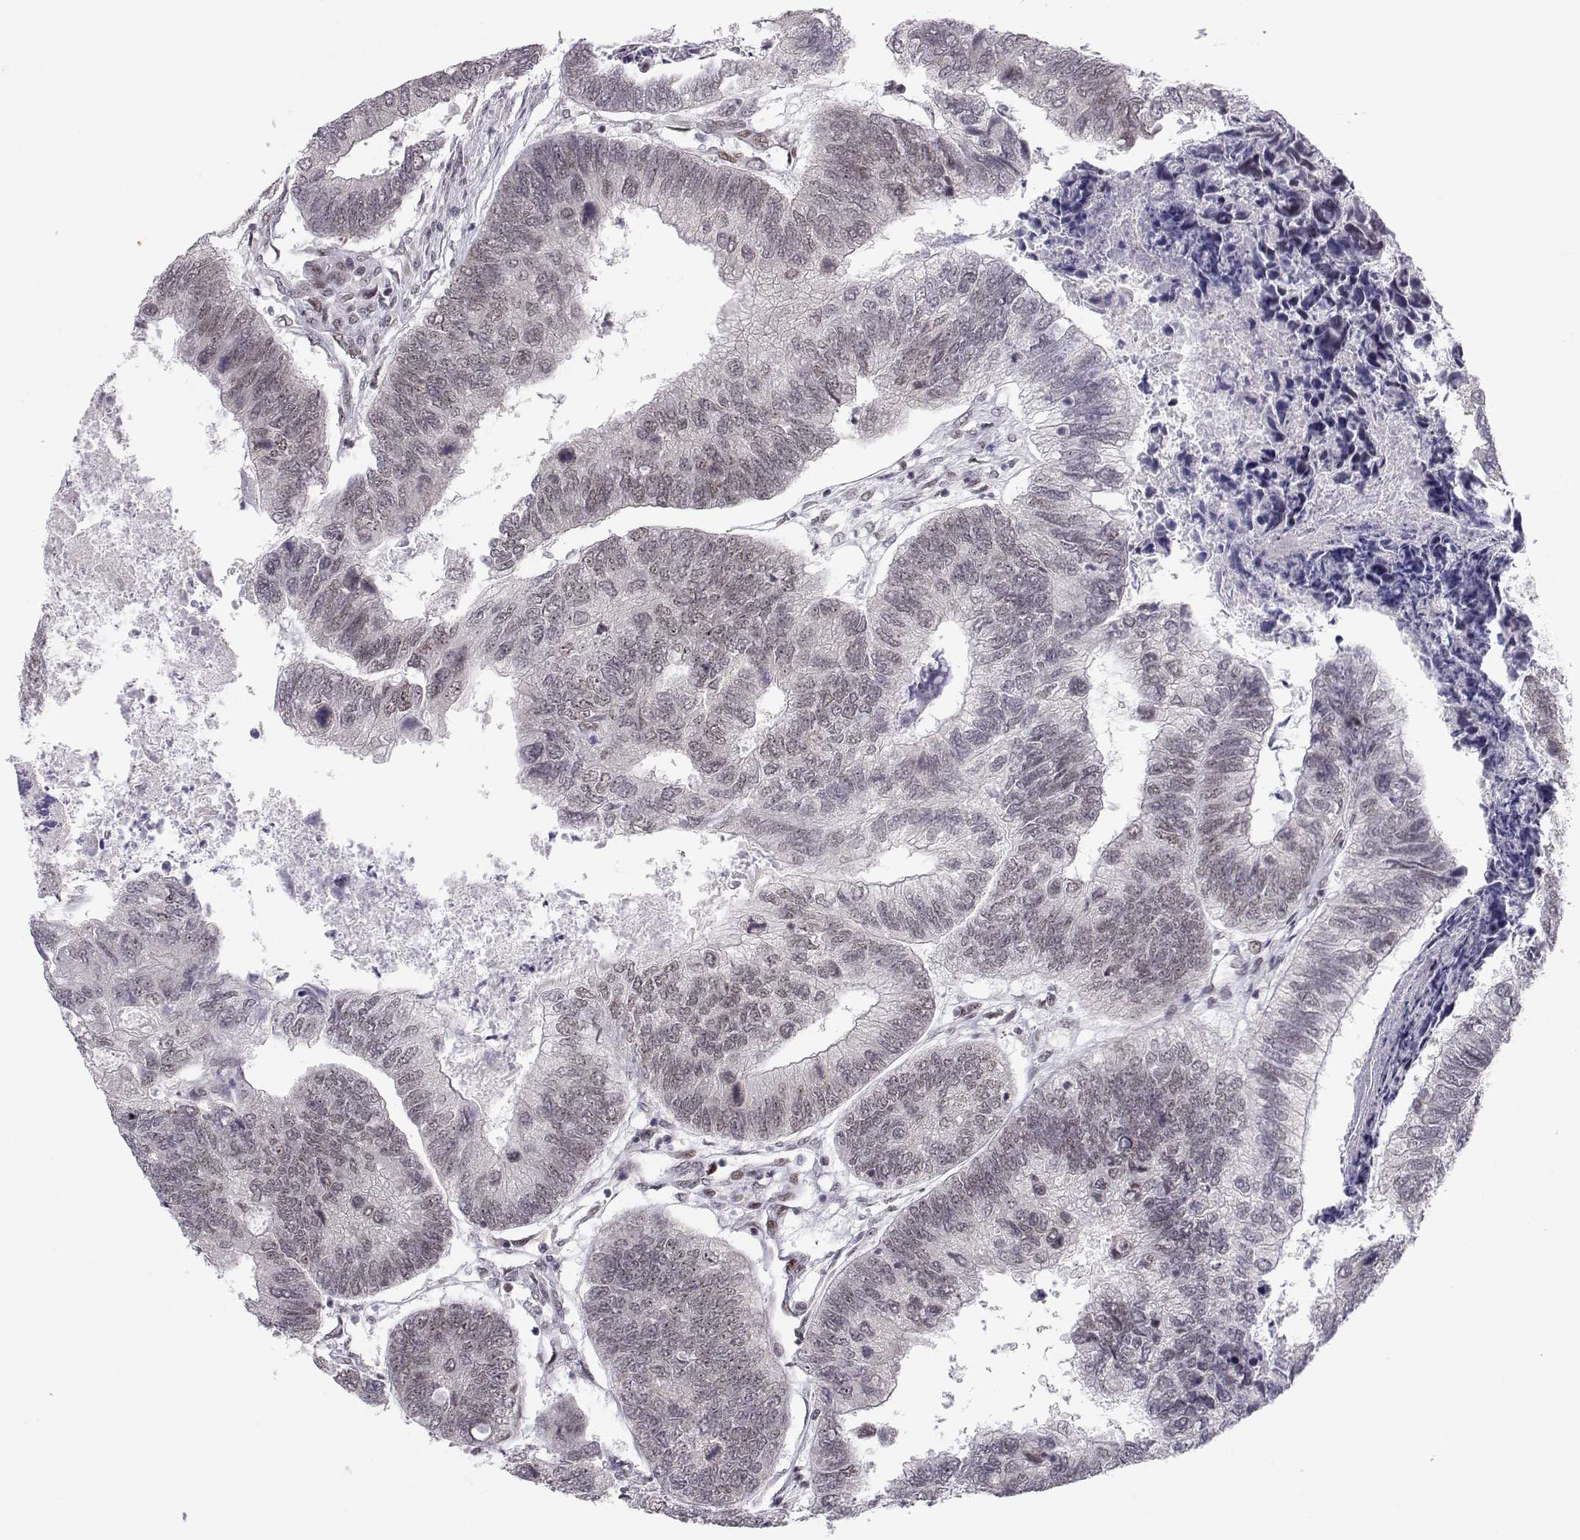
{"staining": {"intensity": "negative", "quantity": "none", "location": "none"}, "tissue": "colorectal cancer", "cell_type": "Tumor cells", "image_type": "cancer", "snomed": [{"axis": "morphology", "description": "Adenocarcinoma, NOS"}, {"axis": "topography", "description": "Colon"}], "caption": "Immunohistochemical staining of colorectal adenocarcinoma displays no significant positivity in tumor cells.", "gene": "SIX6", "patient": {"sex": "female", "age": 67}}